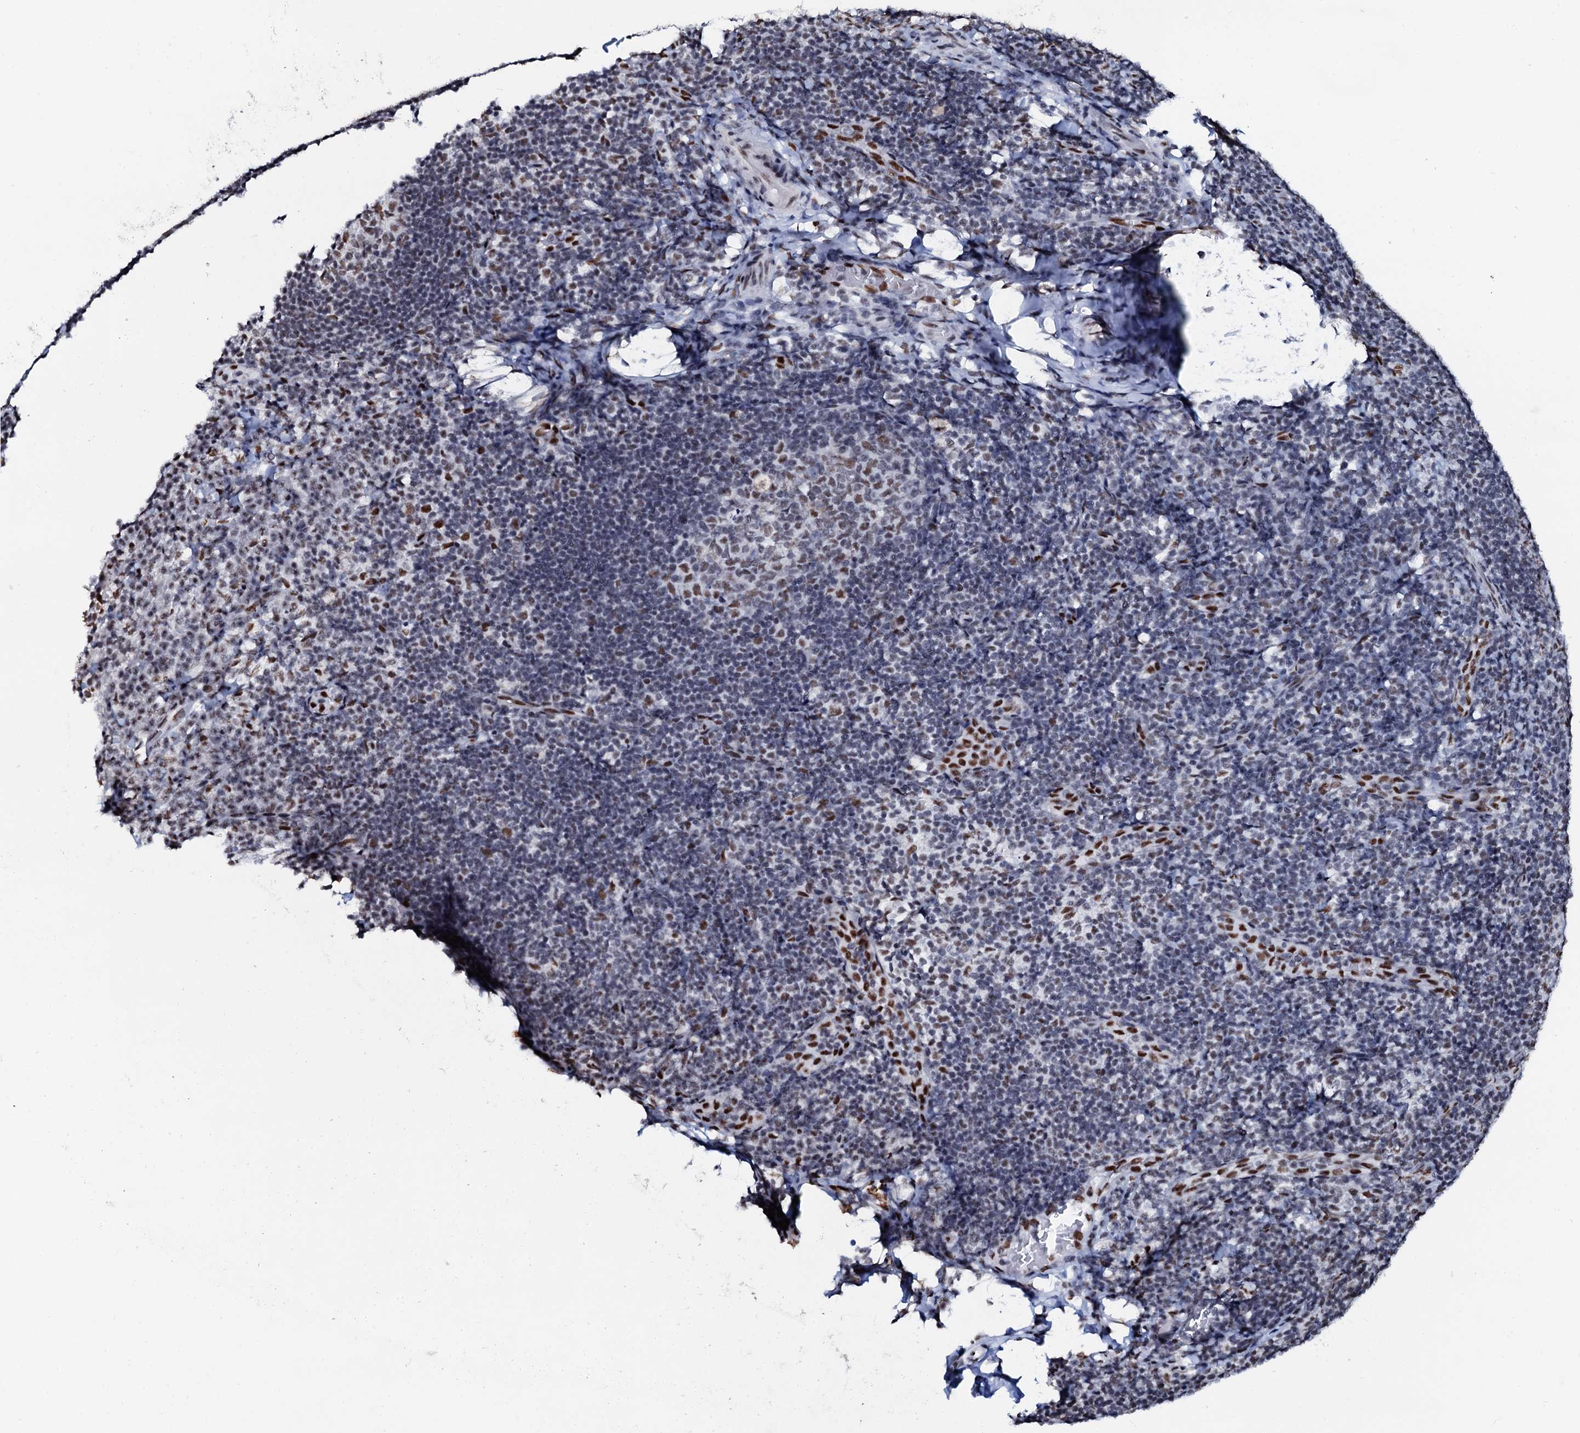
{"staining": {"intensity": "moderate", "quantity": "25%-75%", "location": "nuclear"}, "tissue": "tonsil", "cell_type": "Germinal center cells", "image_type": "normal", "snomed": [{"axis": "morphology", "description": "Normal tissue, NOS"}, {"axis": "topography", "description": "Tonsil"}], "caption": "Germinal center cells exhibit moderate nuclear expression in about 25%-75% of cells in unremarkable tonsil. The protein is shown in brown color, while the nuclei are stained blue.", "gene": "NKAPD1", "patient": {"sex": "male", "age": 17}}